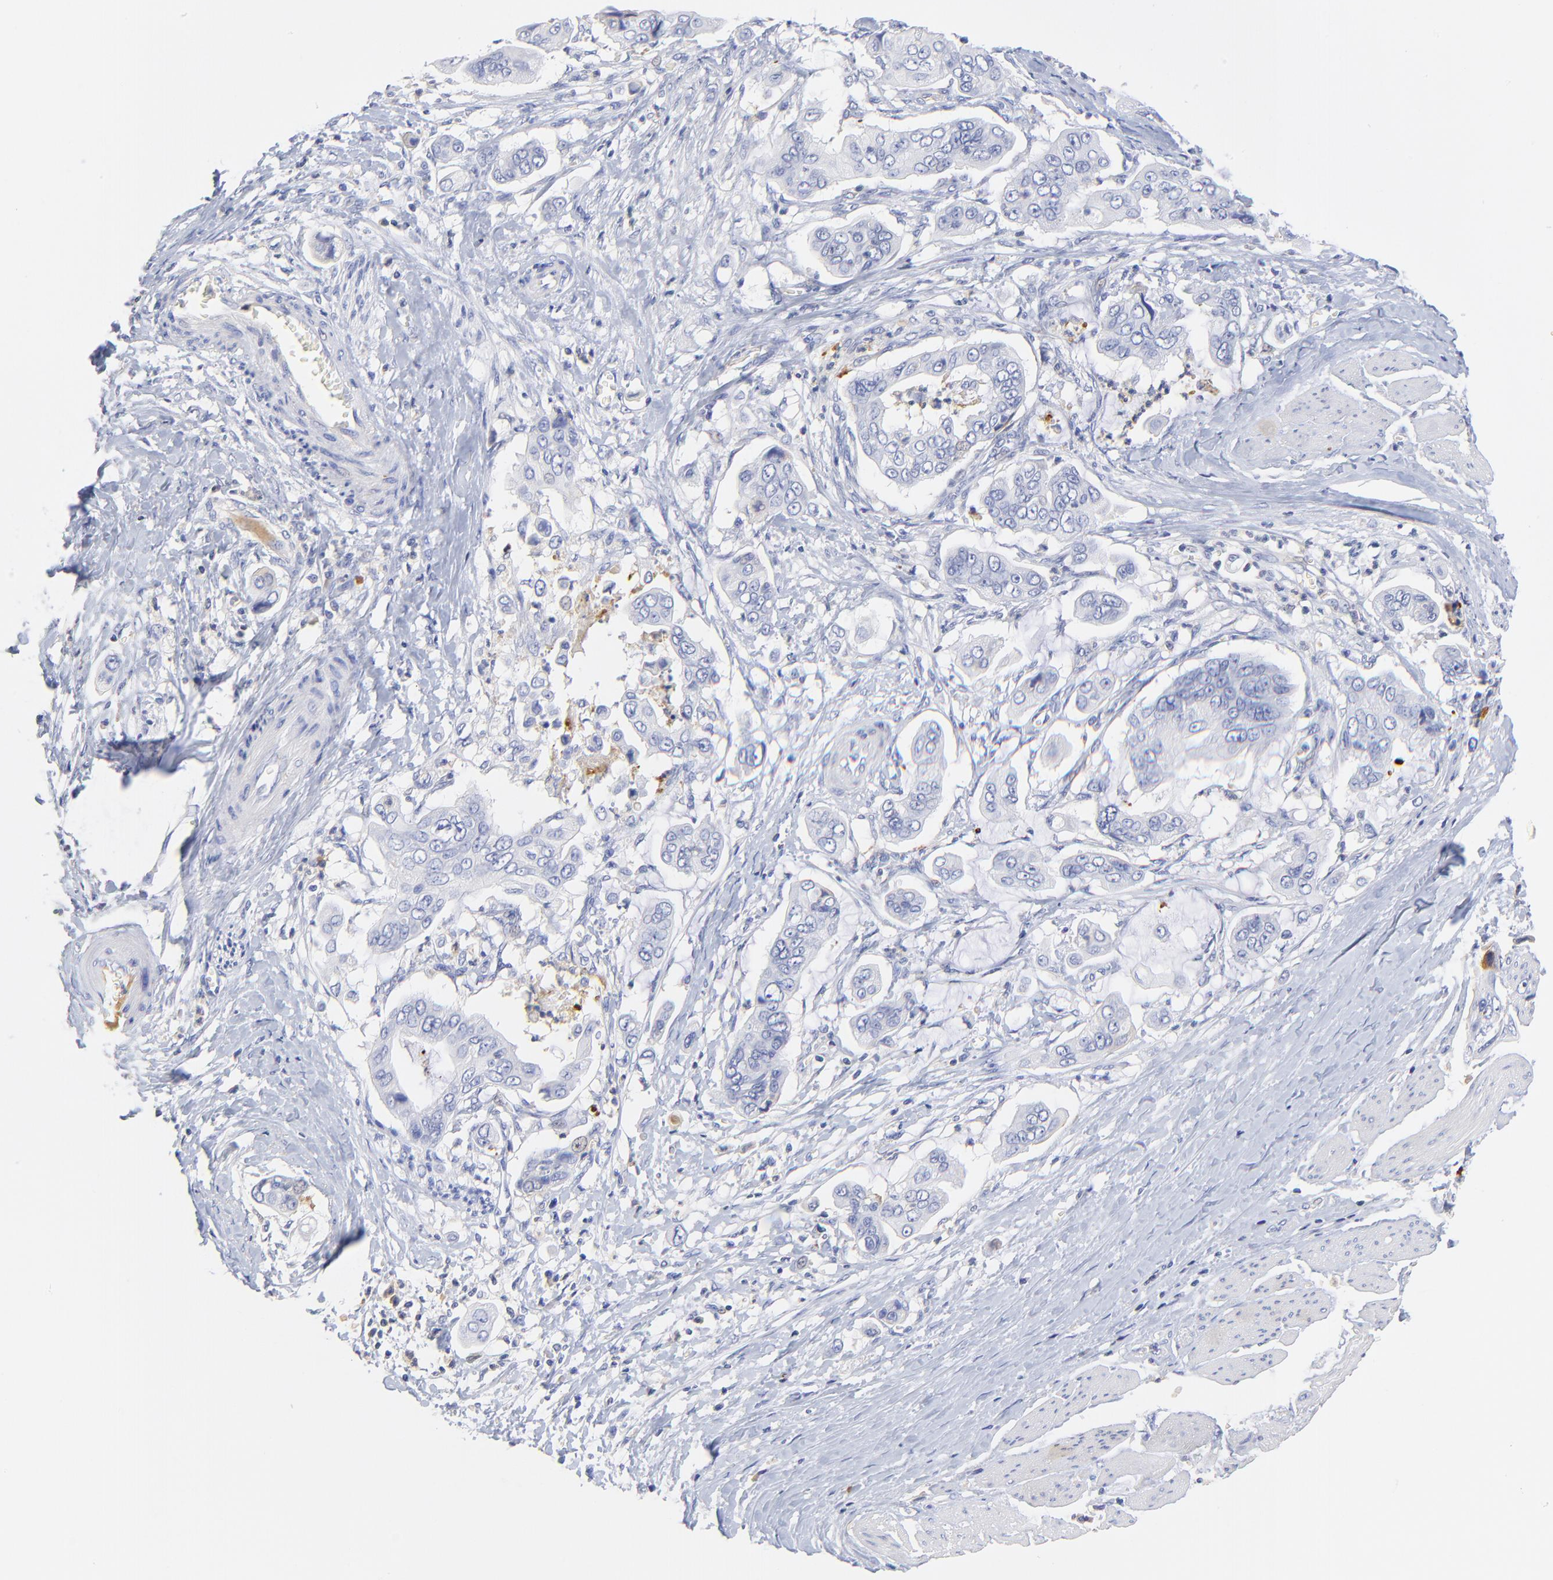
{"staining": {"intensity": "negative", "quantity": "none", "location": "none"}, "tissue": "stomach cancer", "cell_type": "Tumor cells", "image_type": "cancer", "snomed": [{"axis": "morphology", "description": "Adenocarcinoma, NOS"}, {"axis": "topography", "description": "Stomach, upper"}], "caption": "Immunohistochemistry (IHC) of stomach cancer (adenocarcinoma) shows no staining in tumor cells. The staining is performed using DAB (3,3'-diaminobenzidine) brown chromogen with nuclei counter-stained in using hematoxylin.", "gene": "MDGA2", "patient": {"sex": "male", "age": 80}}